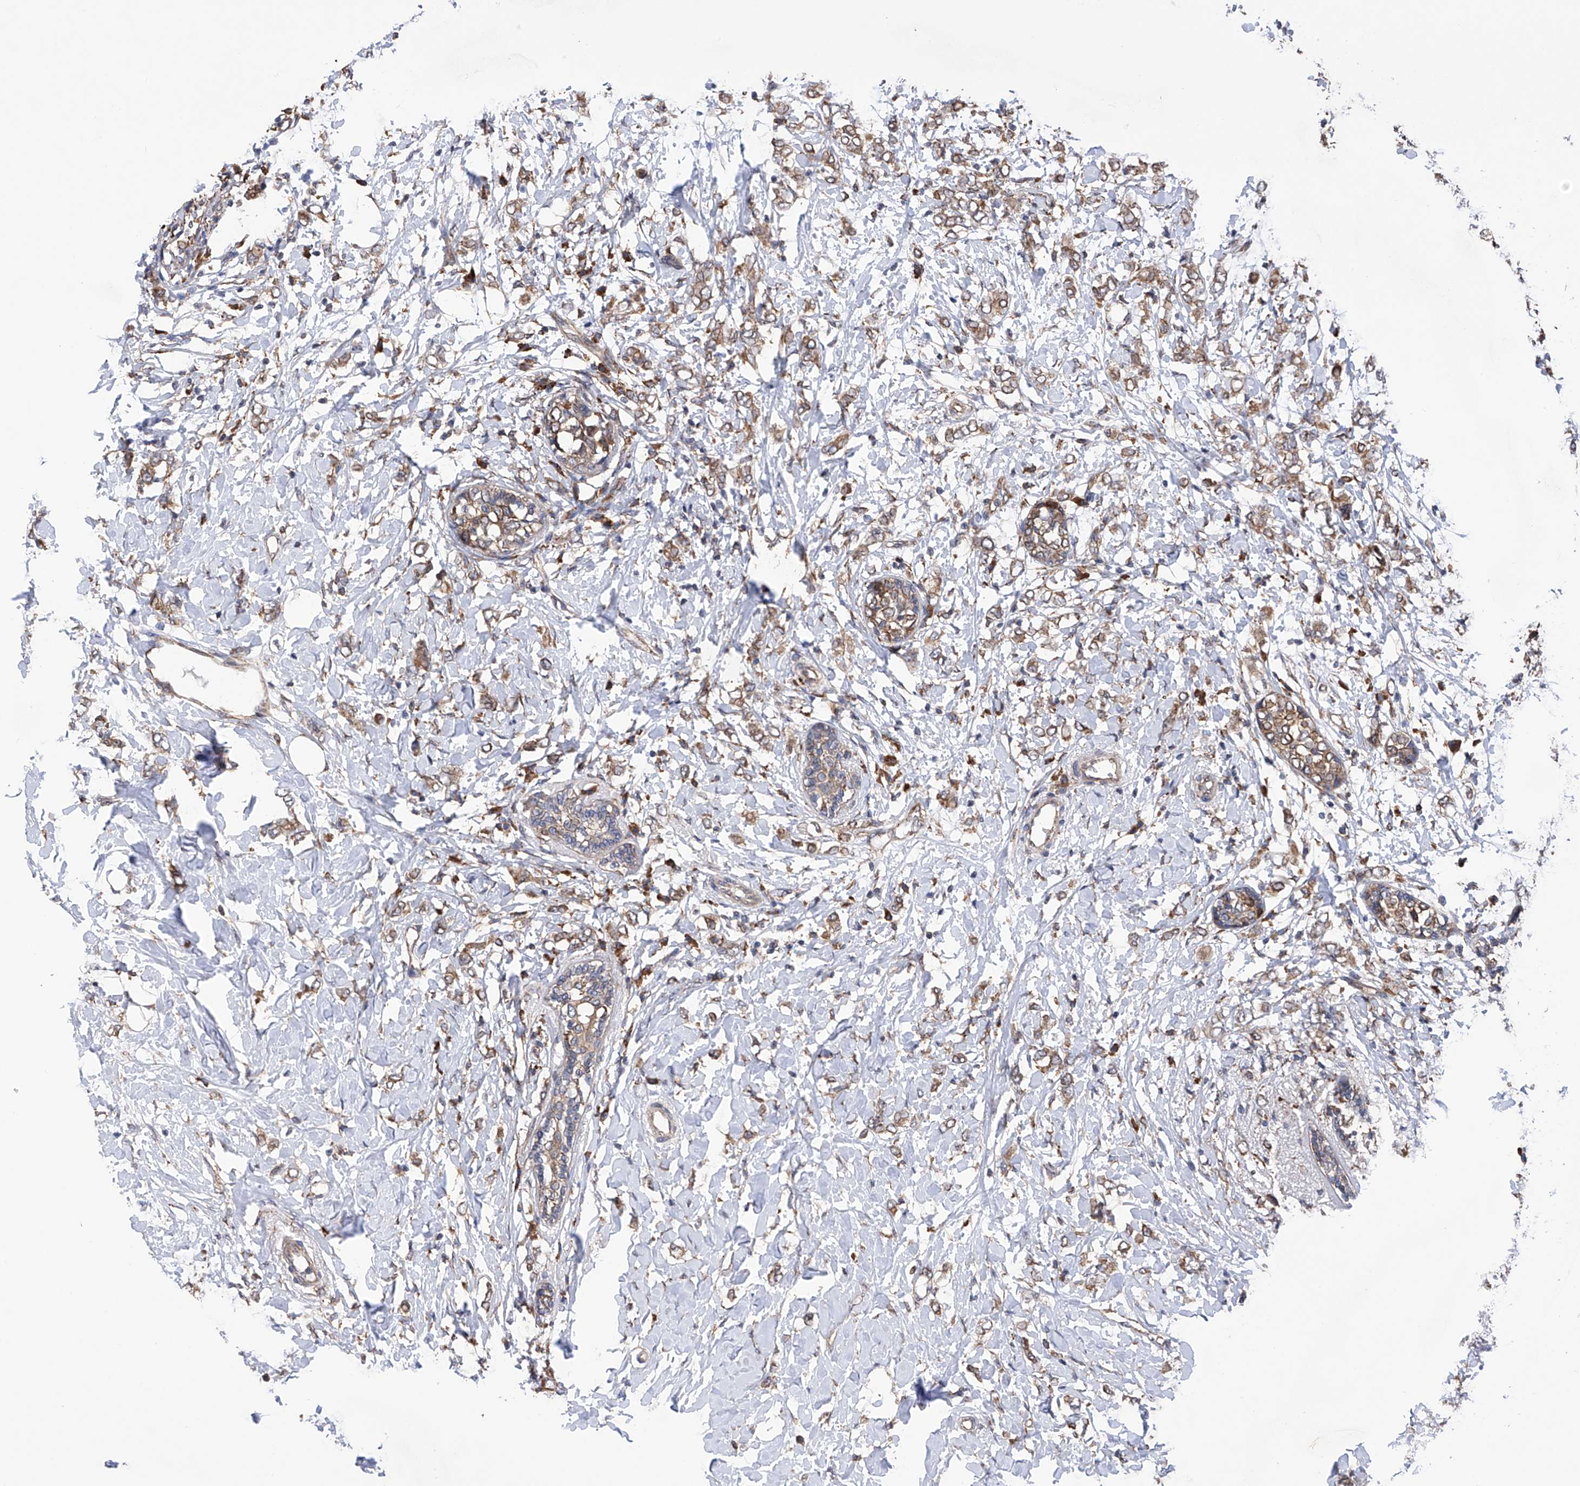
{"staining": {"intensity": "moderate", "quantity": ">75%", "location": "cytoplasmic/membranous"}, "tissue": "breast cancer", "cell_type": "Tumor cells", "image_type": "cancer", "snomed": [{"axis": "morphology", "description": "Normal tissue, NOS"}, {"axis": "morphology", "description": "Lobular carcinoma"}, {"axis": "topography", "description": "Breast"}], "caption": "A photomicrograph of human lobular carcinoma (breast) stained for a protein demonstrates moderate cytoplasmic/membranous brown staining in tumor cells.", "gene": "DNAH8", "patient": {"sex": "female", "age": 47}}